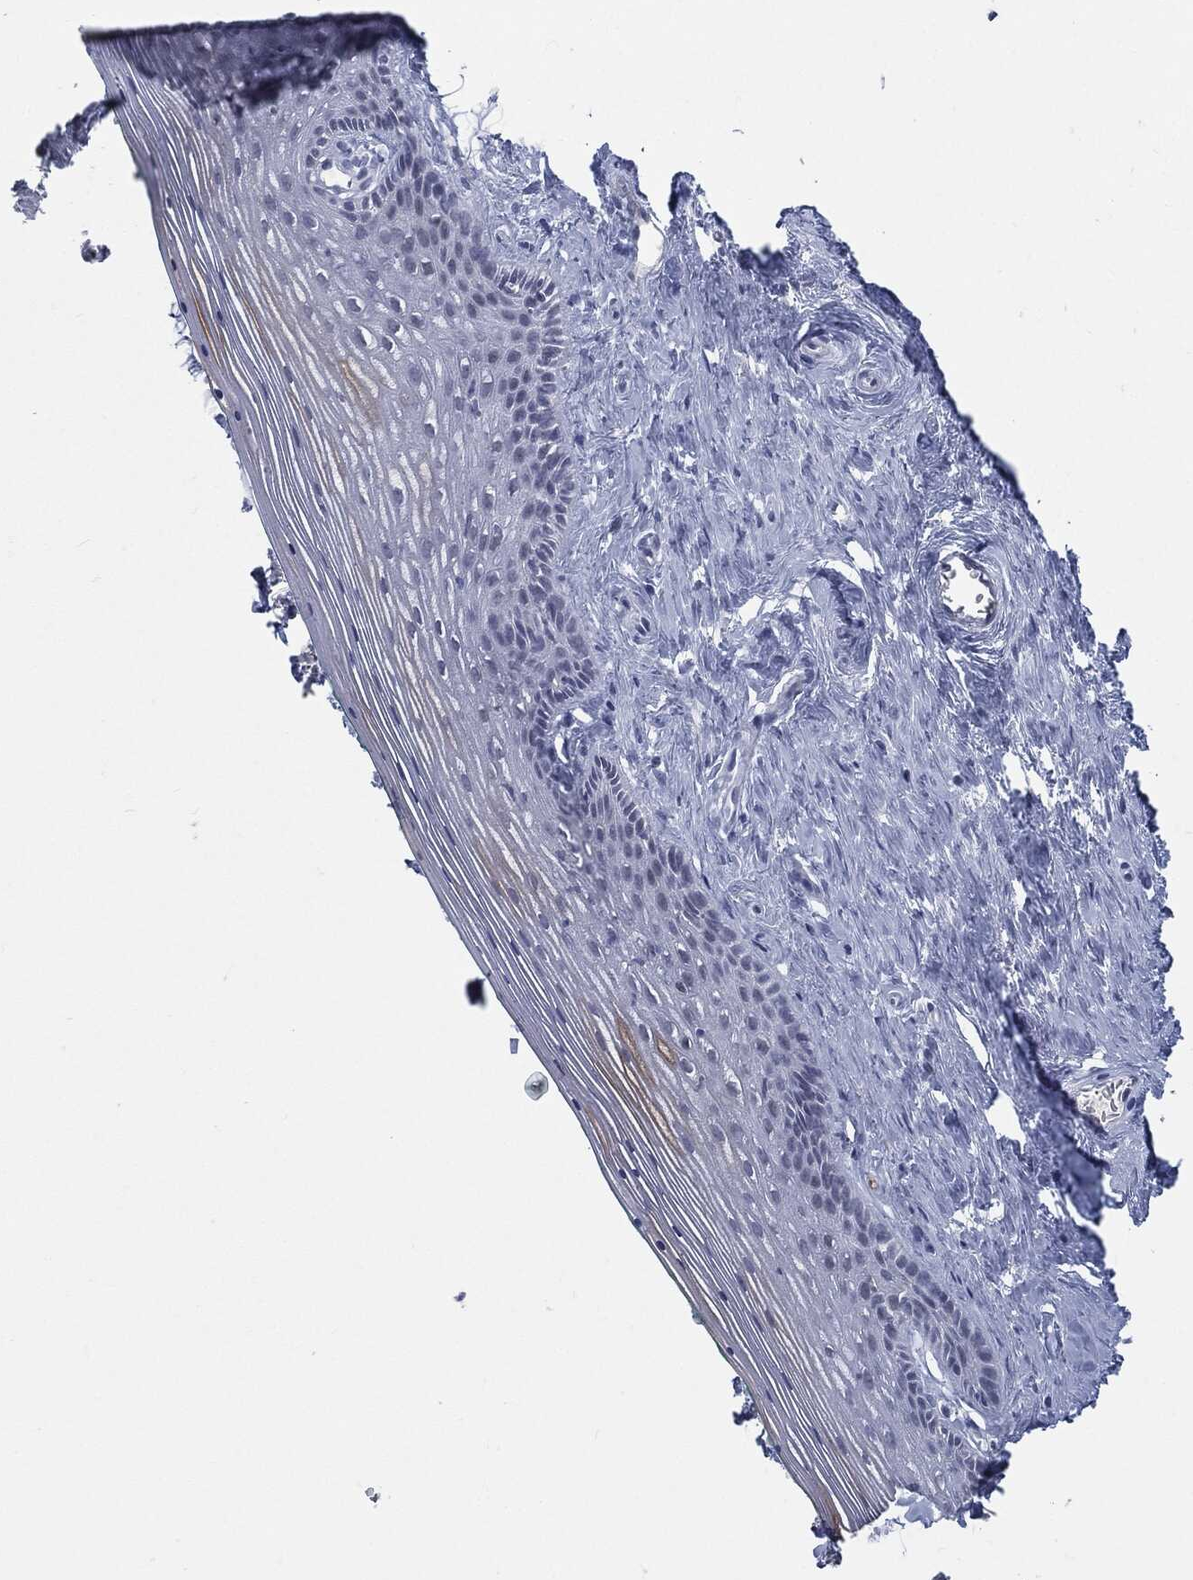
{"staining": {"intensity": "strong", "quantity": "<25%", "location": "cytoplasmic/membranous"}, "tissue": "vagina", "cell_type": "Squamous epithelial cells", "image_type": "normal", "snomed": [{"axis": "morphology", "description": "Normal tissue, NOS"}, {"axis": "topography", "description": "Vagina"}], "caption": "A medium amount of strong cytoplasmic/membranous positivity is identified in approximately <25% of squamous epithelial cells in normal vagina.", "gene": "PROM1", "patient": {"sex": "female", "age": 45}}